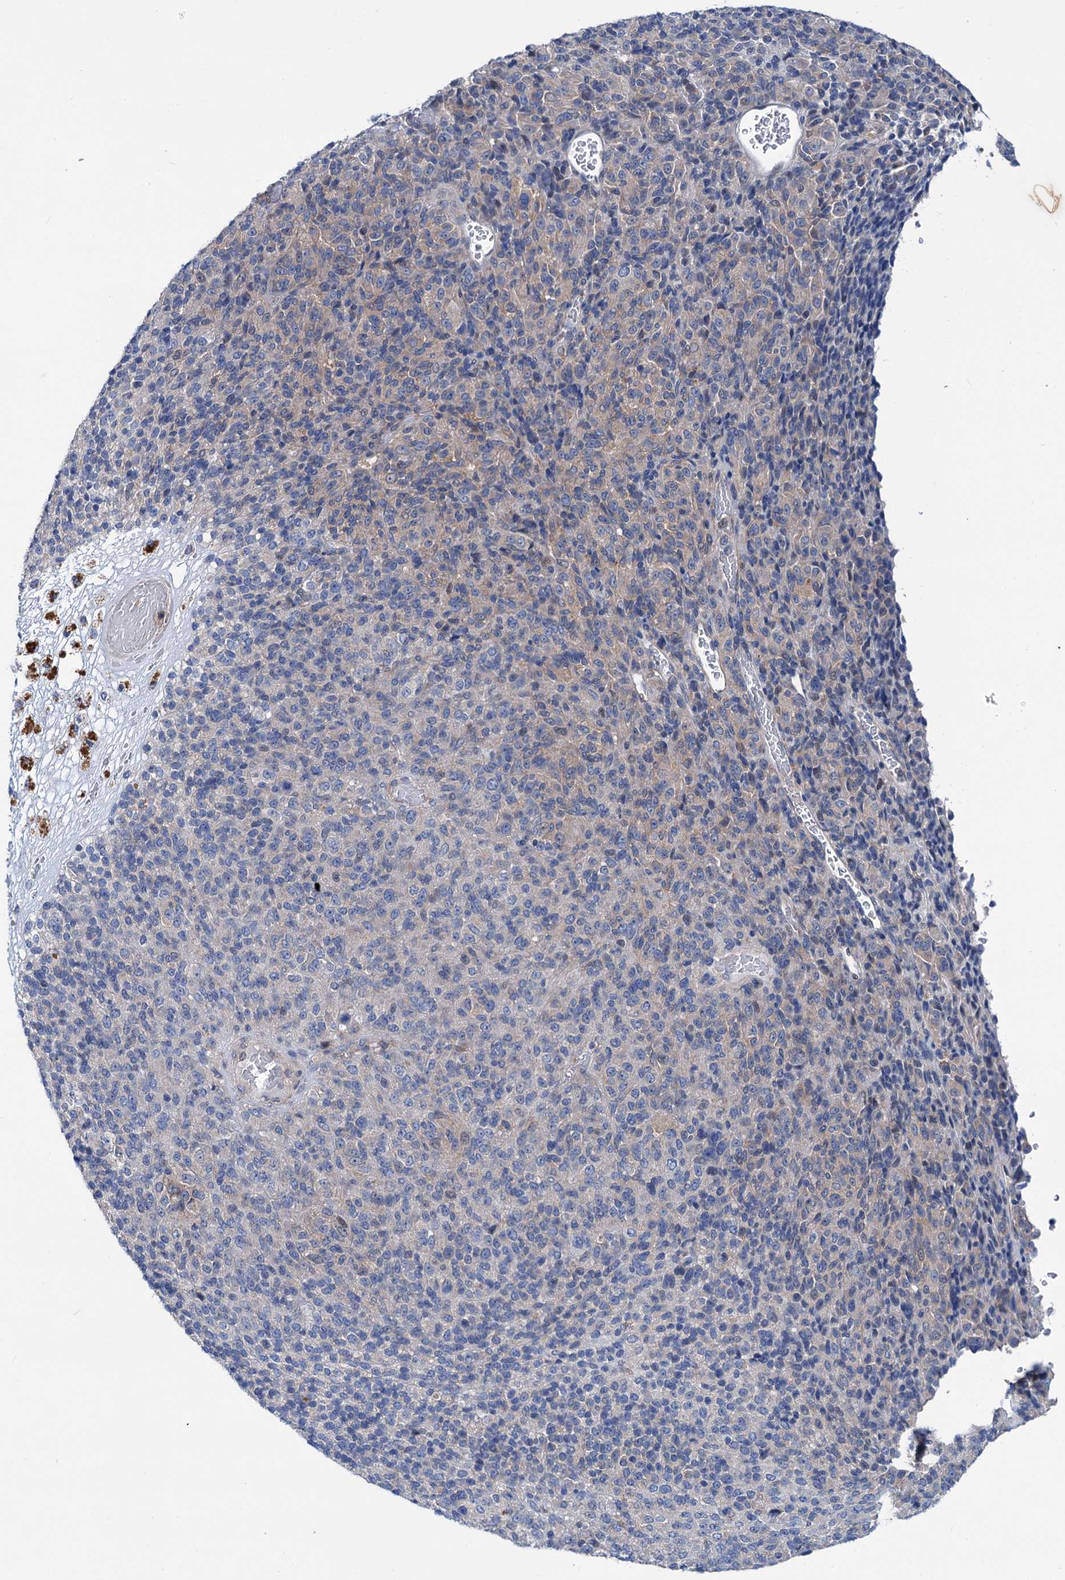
{"staining": {"intensity": "negative", "quantity": "none", "location": "none"}, "tissue": "melanoma", "cell_type": "Tumor cells", "image_type": "cancer", "snomed": [{"axis": "morphology", "description": "Malignant melanoma, Metastatic site"}, {"axis": "topography", "description": "Brain"}], "caption": "Tumor cells are negative for brown protein staining in malignant melanoma (metastatic site). Nuclei are stained in blue.", "gene": "TRIM55", "patient": {"sex": "female", "age": 56}}